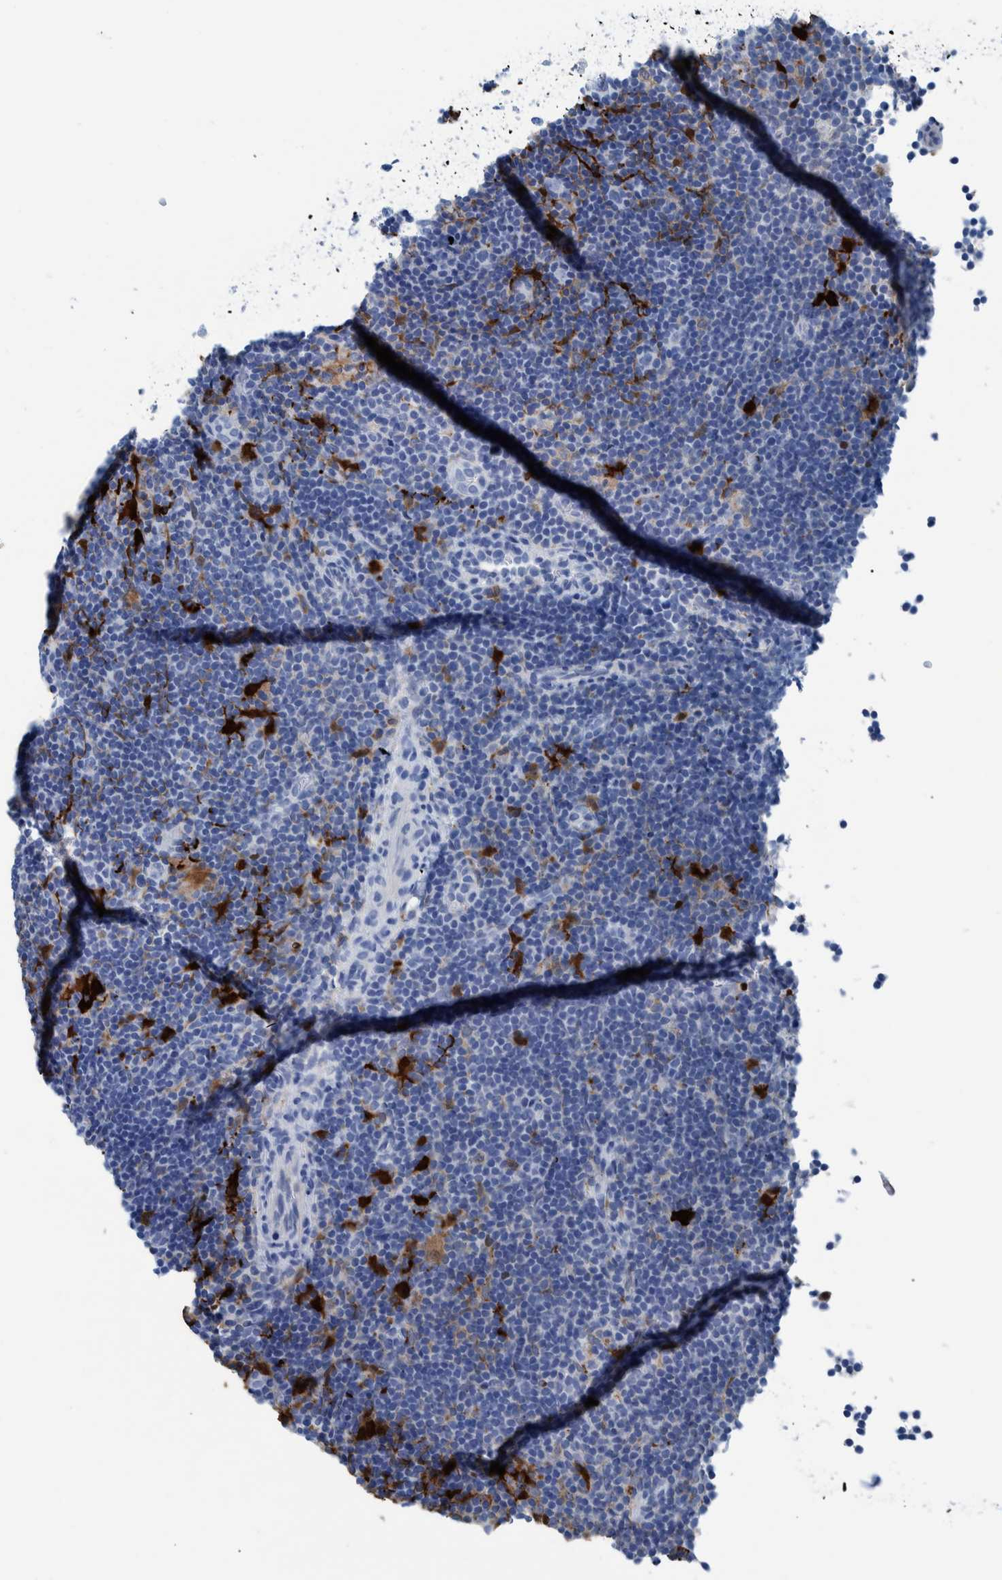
{"staining": {"intensity": "negative", "quantity": "none", "location": "none"}, "tissue": "lymphoma", "cell_type": "Tumor cells", "image_type": "cancer", "snomed": [{"axis": "morphology", "description": "Hodgkin's disease, NOS"}, {"axis": "topography", "description": "Lymph node"}], "caption": "The immunohistochemistry micrograph has no significant staining in tumor cells of Hodgkin's disease tissue.", "gene": "IDO1", "patient": {"sex": "female", "age": 57}}